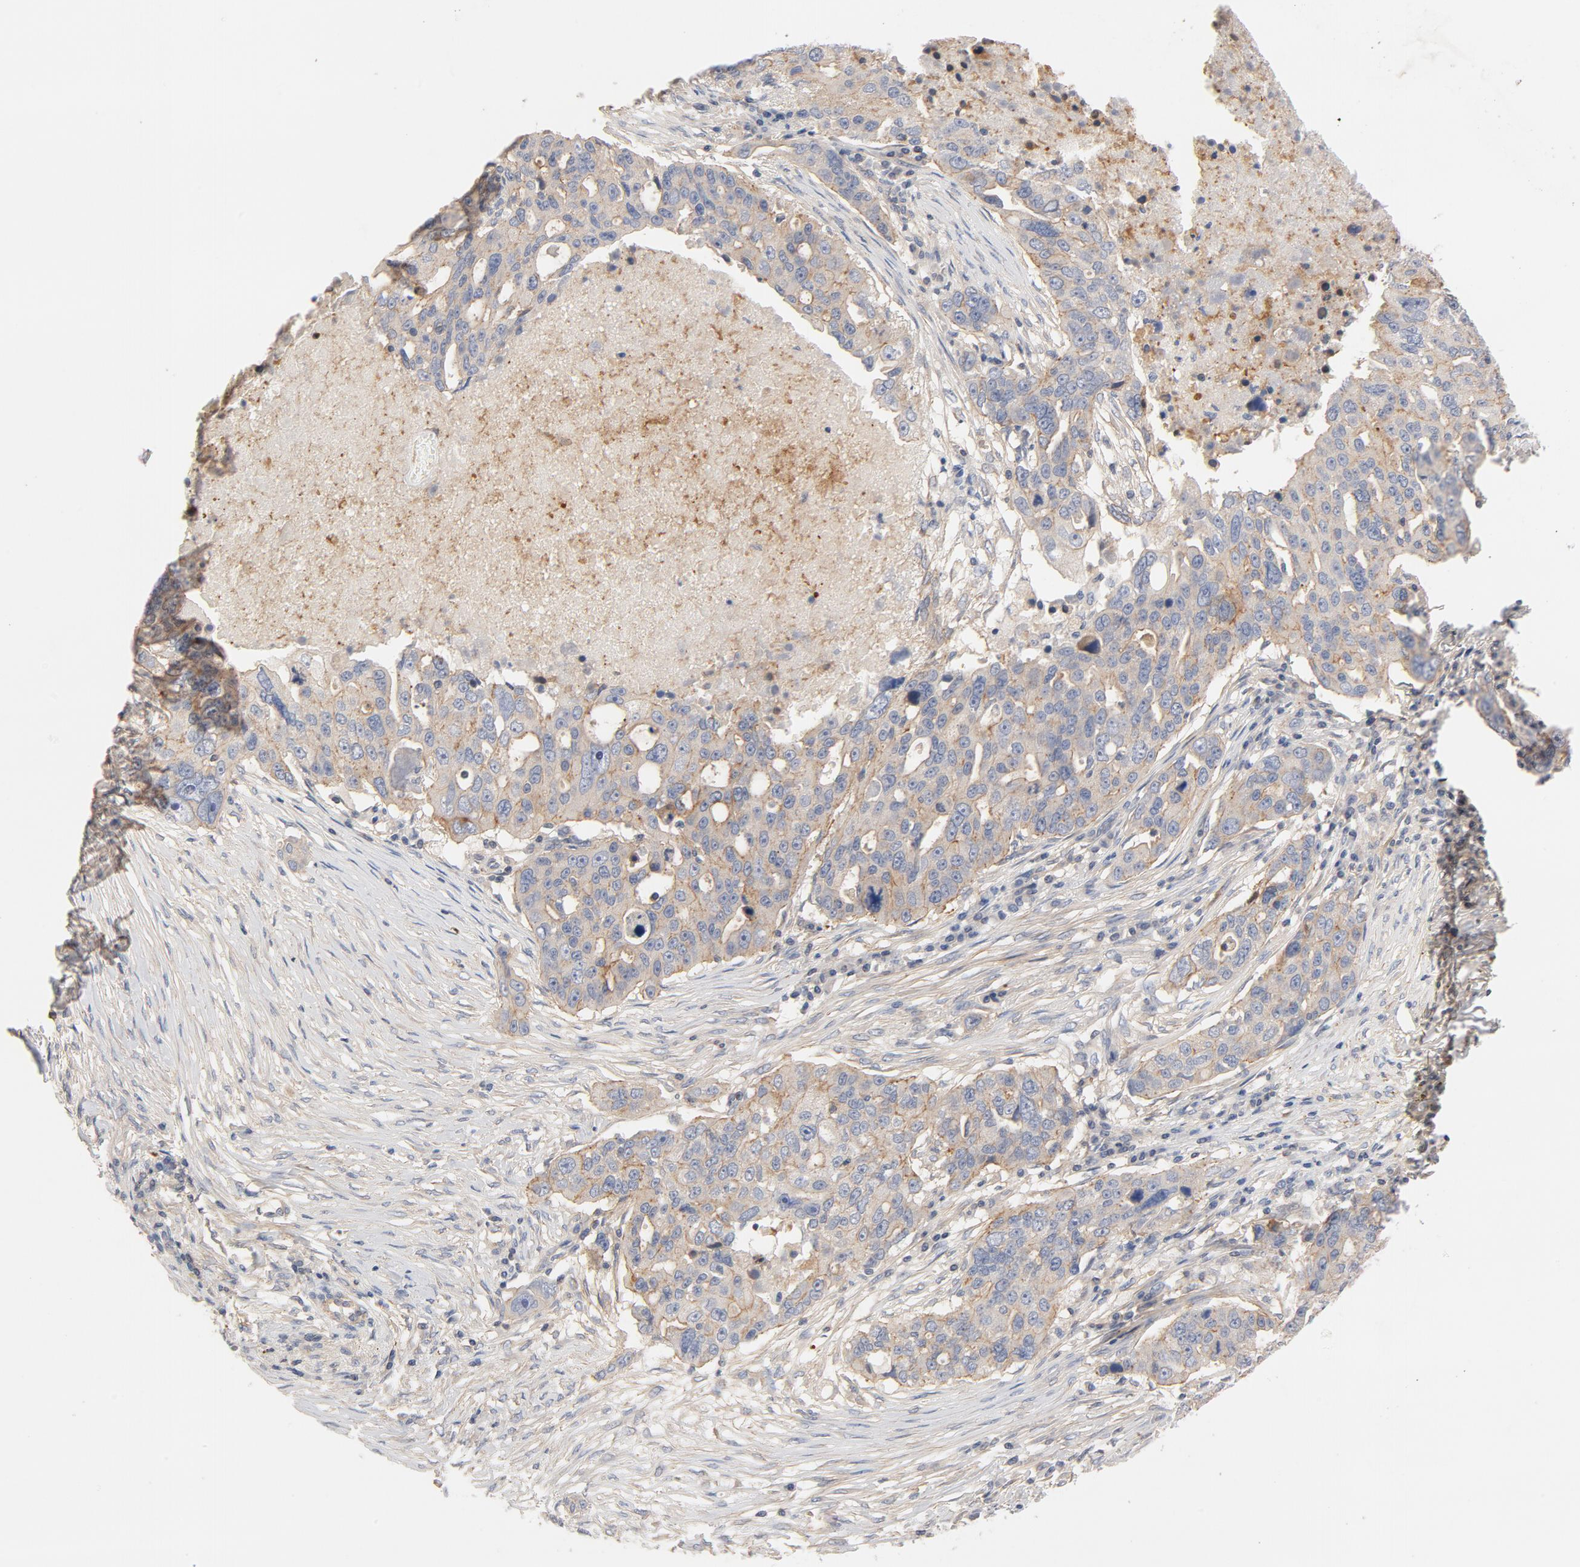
{"staining": {"intensity": "moderate", "quantity": ">75%", "location": "cytoplasmic/membranous"}, "tissue": "ovarian cancer", "cell_type": "Tumor cells", "image_type": "cancer", "snomed": [{"axis": "morphology", "description": "Carcinoma, endometroid"}, {"axis": "topography", "description": "Ovary"}], "caption": "An image of human ovarian cancer (endometroid carcinoma) stained for a protein displays moderate cytoplasmic/membranous brown staining in tumor cells. The protein is stained brown, and the nuclei are stained in blue (DAB IHC with brightfield microscopy, high magnification).", "gene": "STRN3", "patient": {"sex": "female", "age": 75}}